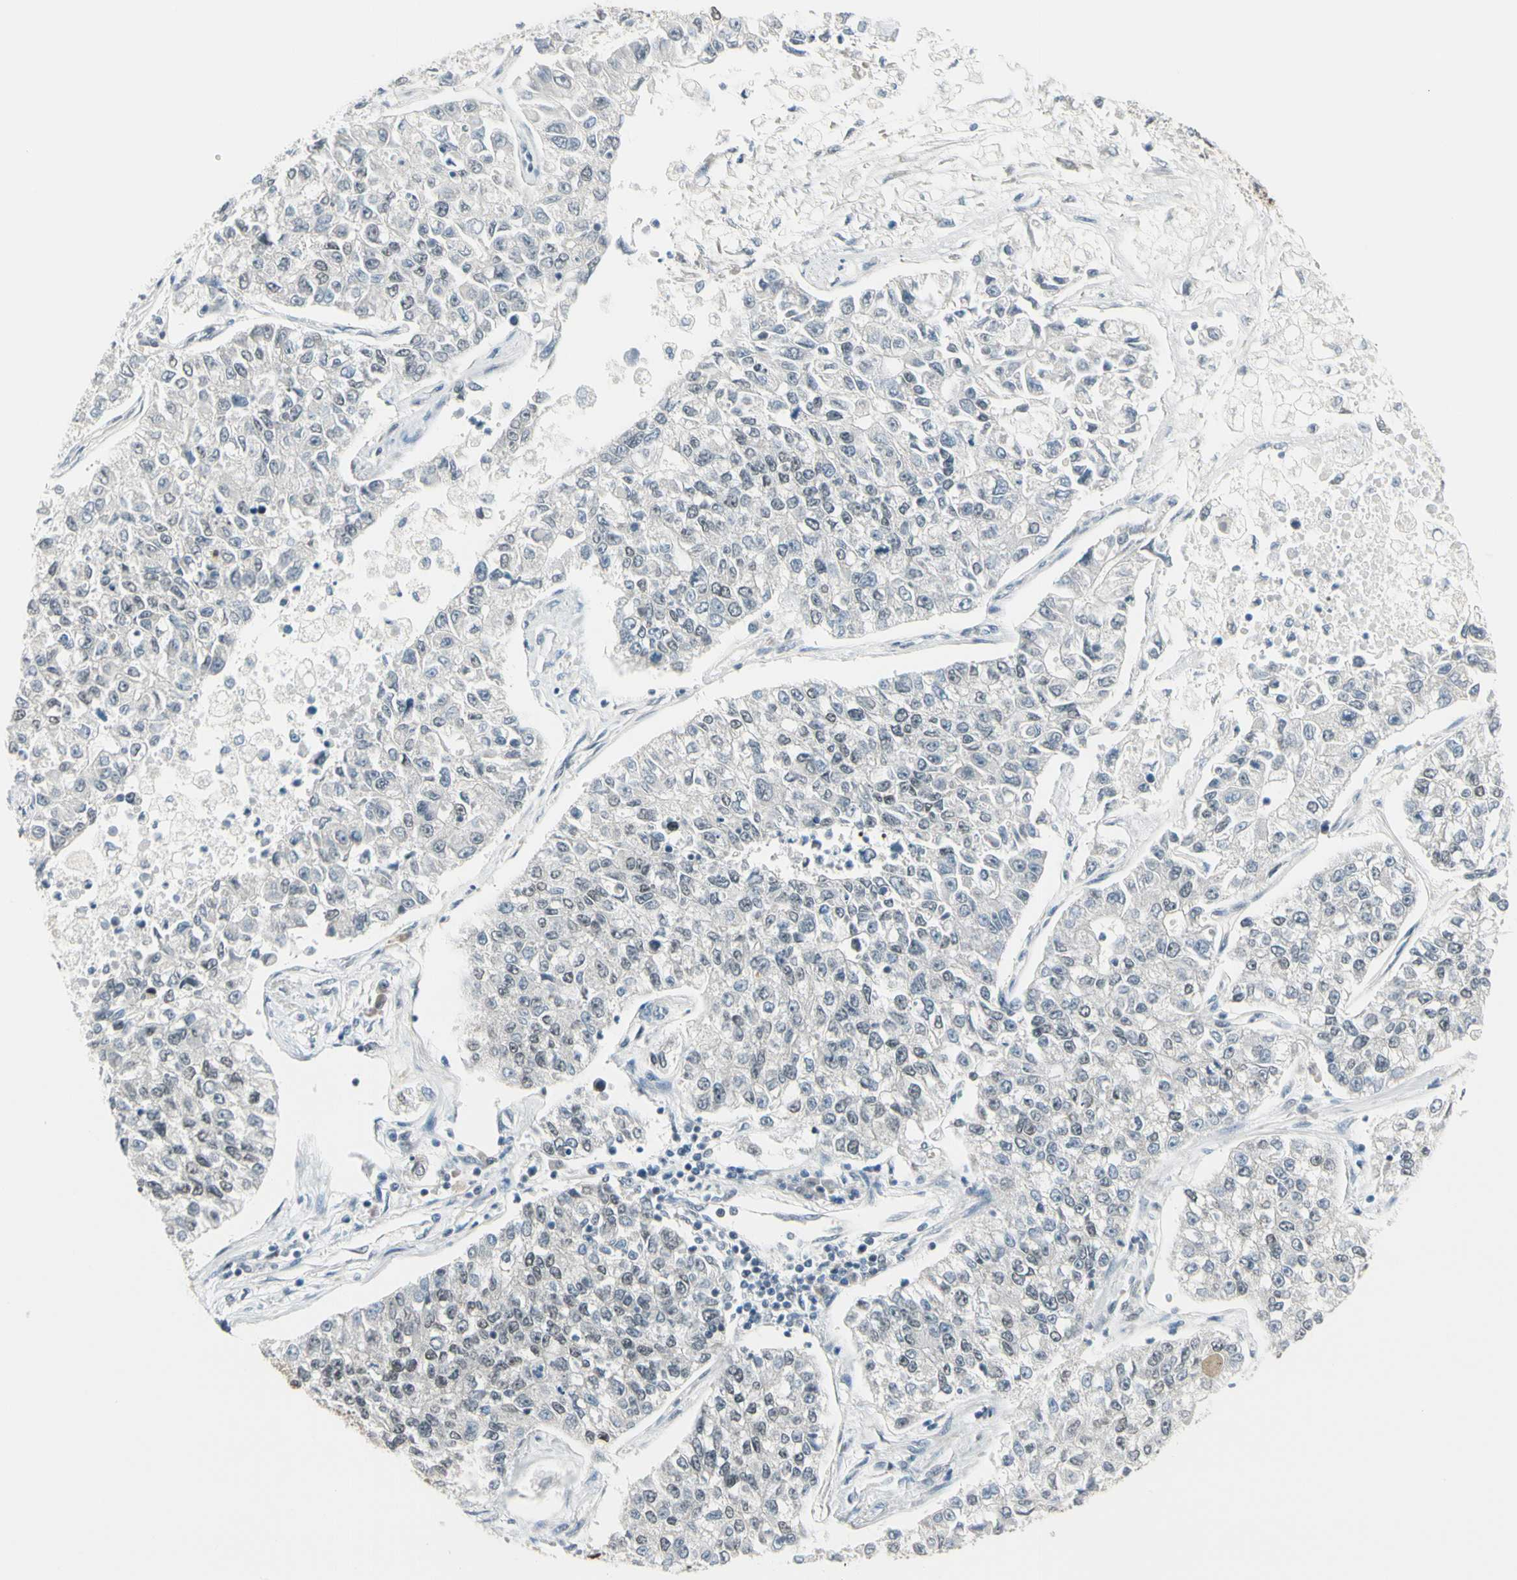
{"staining": {"intensity": "weak", "quantity": "<25%", "location": "nuclear"}, "tissue": "lung cancer", "cell_type": "Tumor cells", "image_type": "cancer", "snomed": [{"axis": "morphology", "description": "Adenocarcinoma, NOS"}, {"axis": "topography", "description": "Lung"}], "caption": "Lung cancer stained for a protein using immunohistochemistry (IHC) exhibits no staining tumor cells.", "gene": "CHAMP1", "patient": {"sex": "male", "age": 49}}